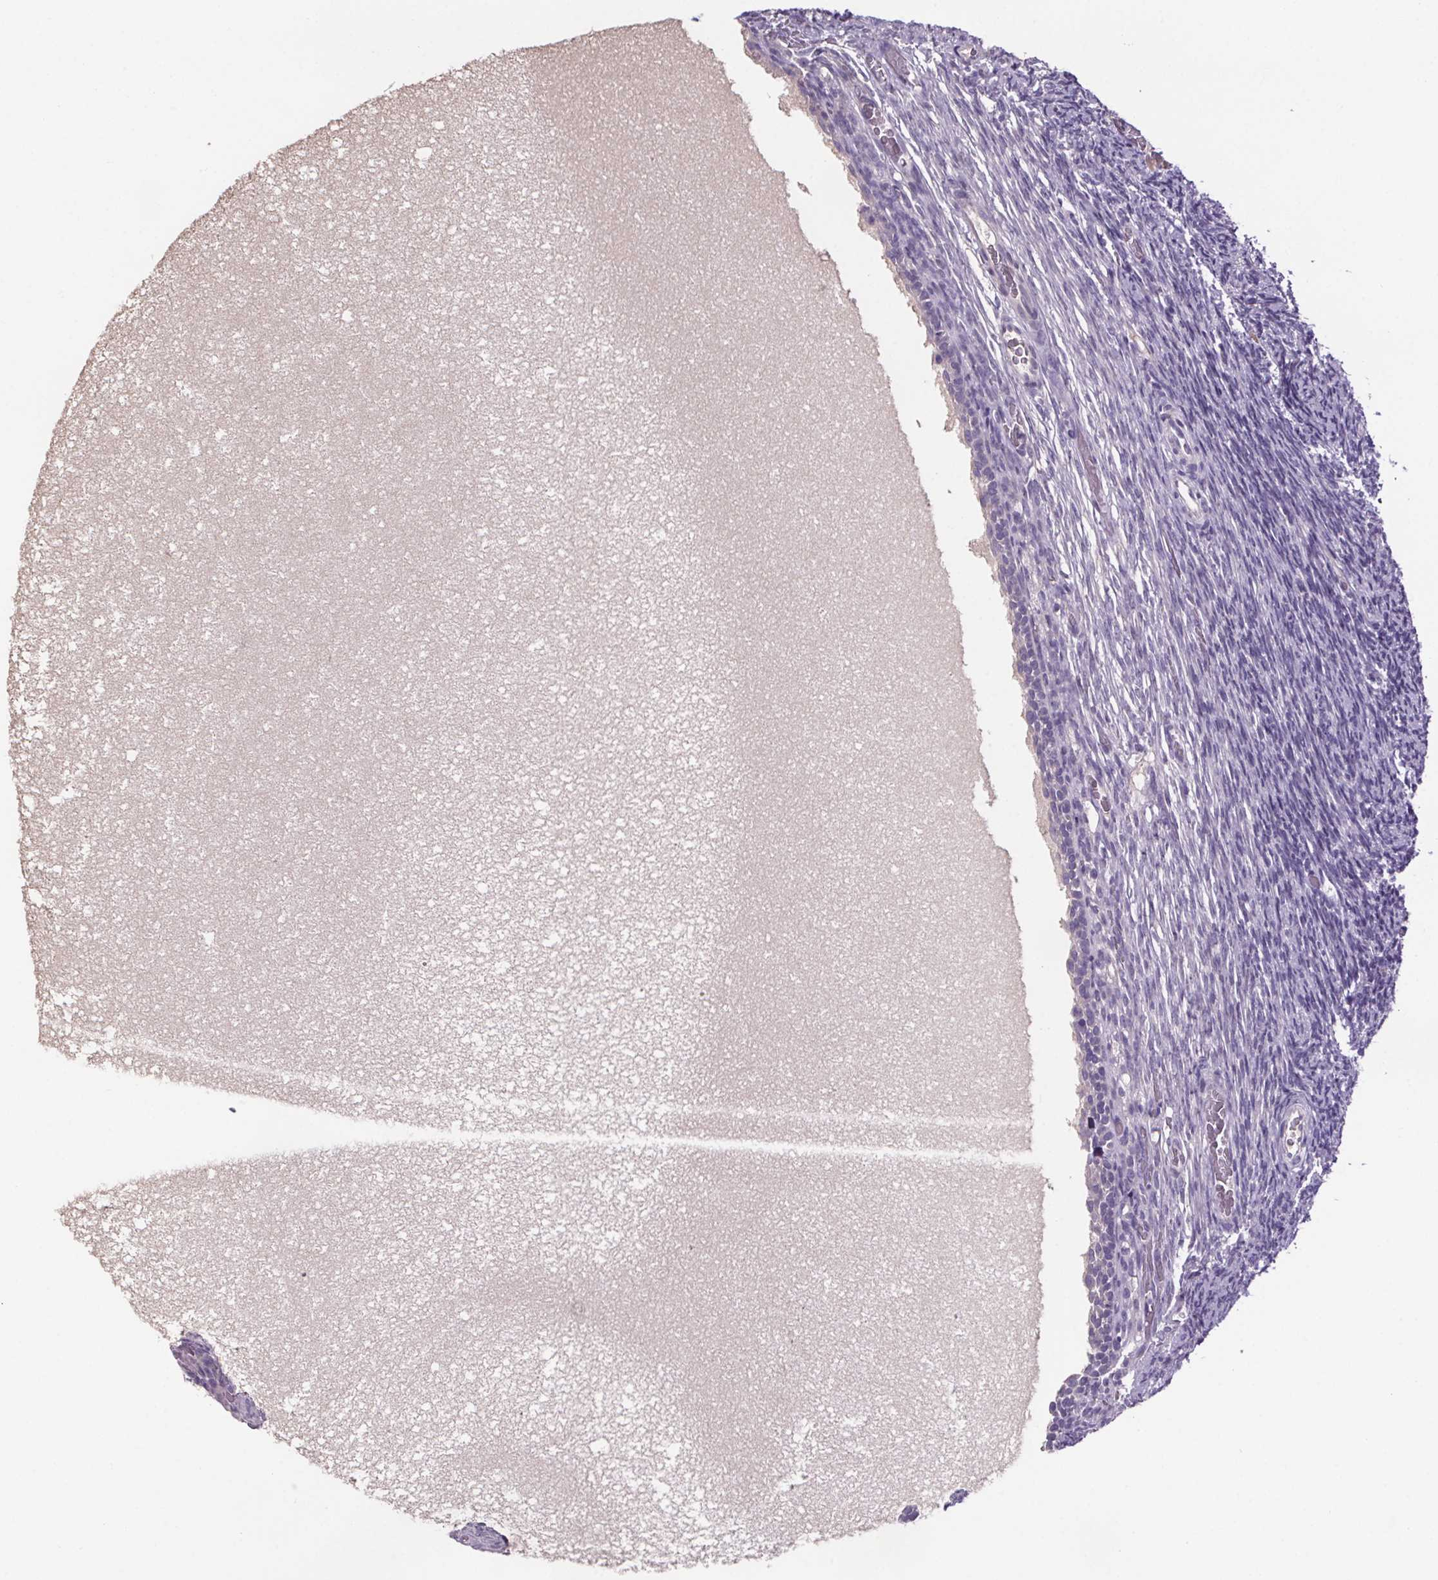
{"staining": {"intensity": "negative", "quantity": "none", "location": "none"}, "tissue": "ovary", "cell_type": "Follicle cells", "image_type": "normal", "snomed": [{"axis": "morphology", "description": "Normal tissue, NOS"}, {"axis": "topography", "description": "Ovary"}], "caption": "Human ovary stained for a protein using immunohistochemistry shows no expression in follicle cells.", "gene": "CUBN", "patient": {"sex": "female", "age": 34}}